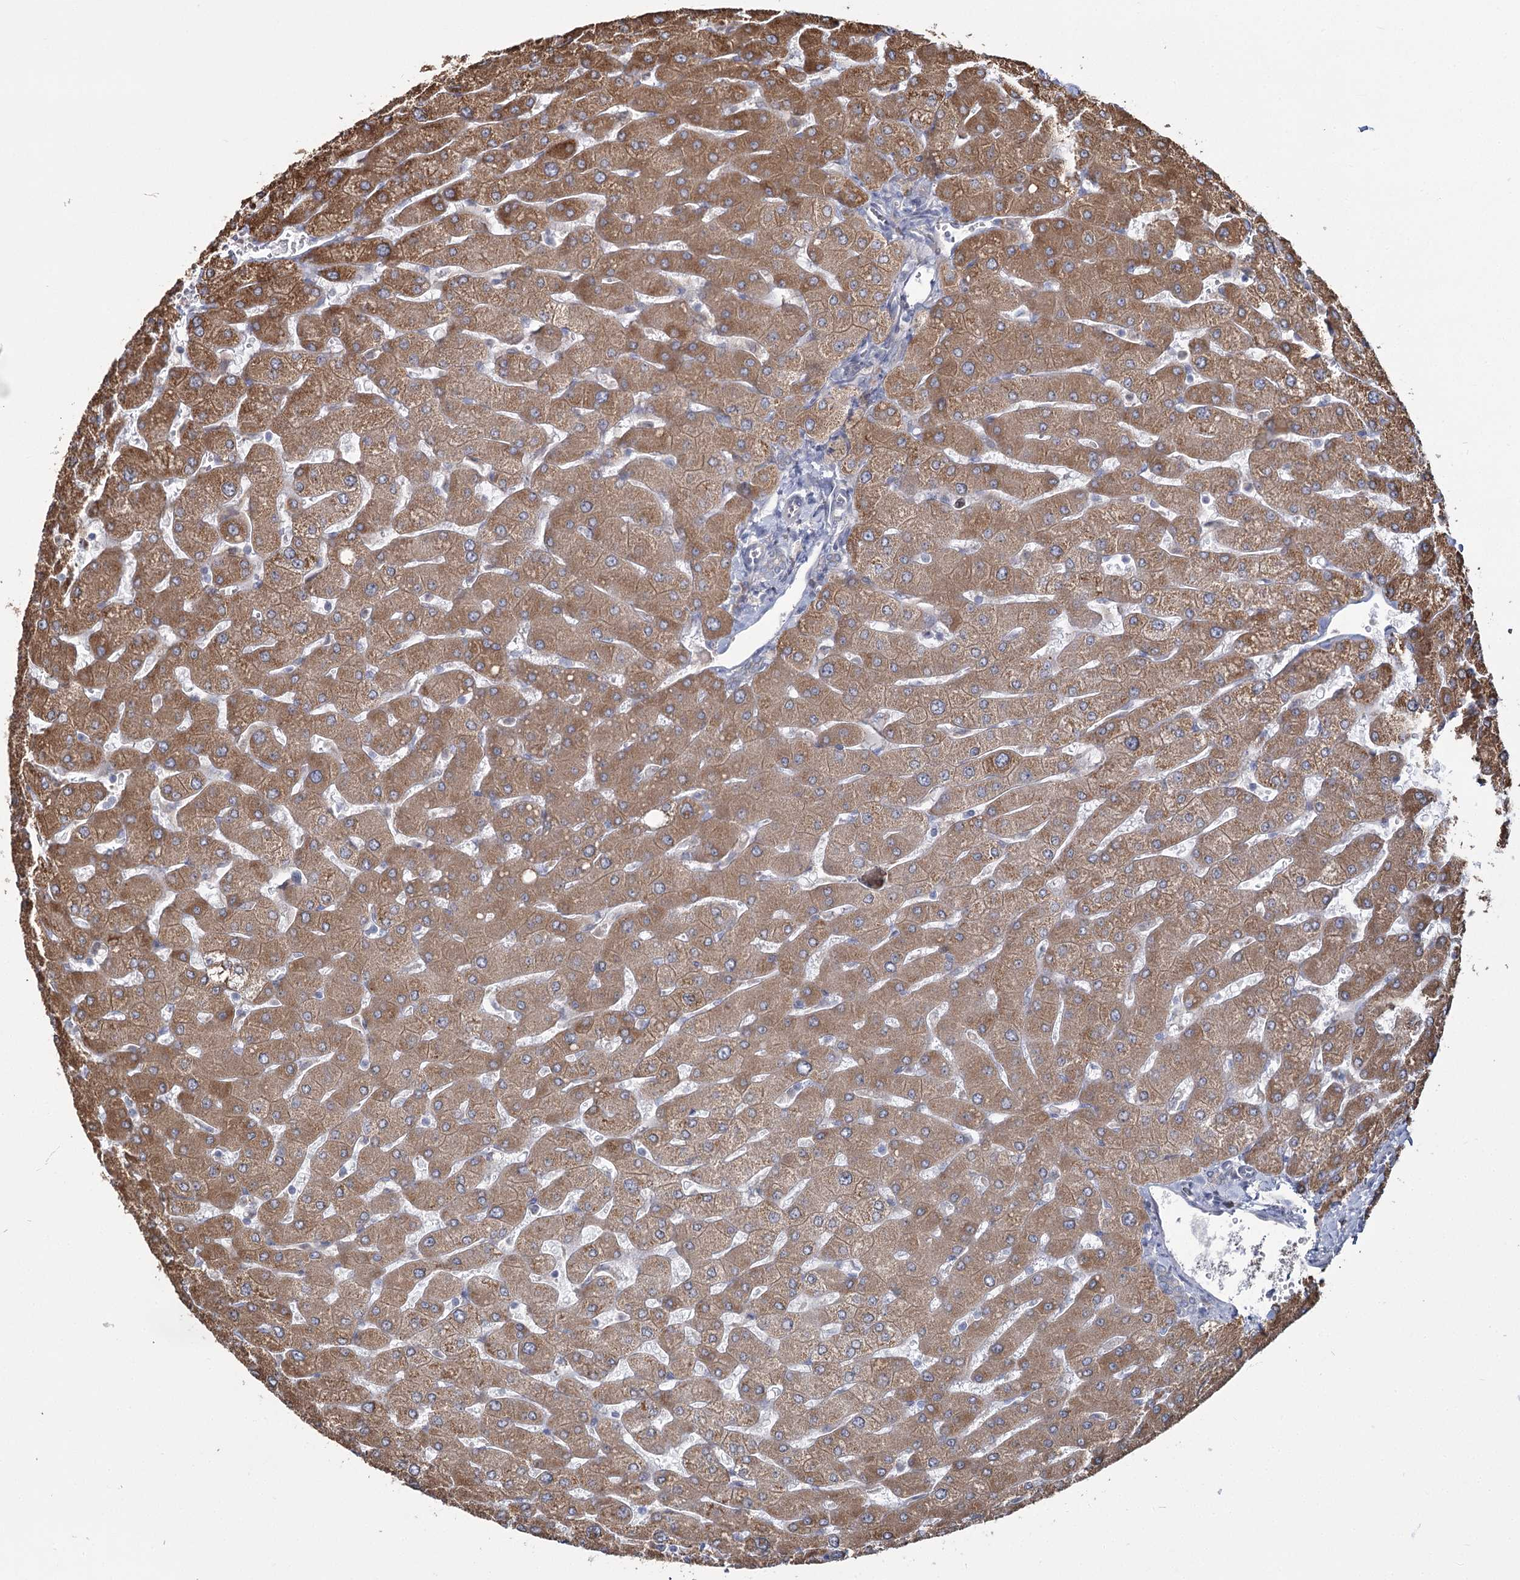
{"staining": {"intensity": "negative", "quantity": "none", "location": "none"}, "tissue": "liver", "cell_type": "Cholangiocytes", "image_type": "normal", "snomed": [{"axis": "morphology", "description": "Normal tissue, NOS"}, {"axis": "topography", "description": "Liver"}], "caption": "High power microscopy photomicrograph of an immunohistochemistry (IHC) photomicrograph of unremarkable liver, revealing no significant positivity in cholangiocytes.", "gene": "ZCCHC9", "patient": {"sex": "male", "age": 55}}